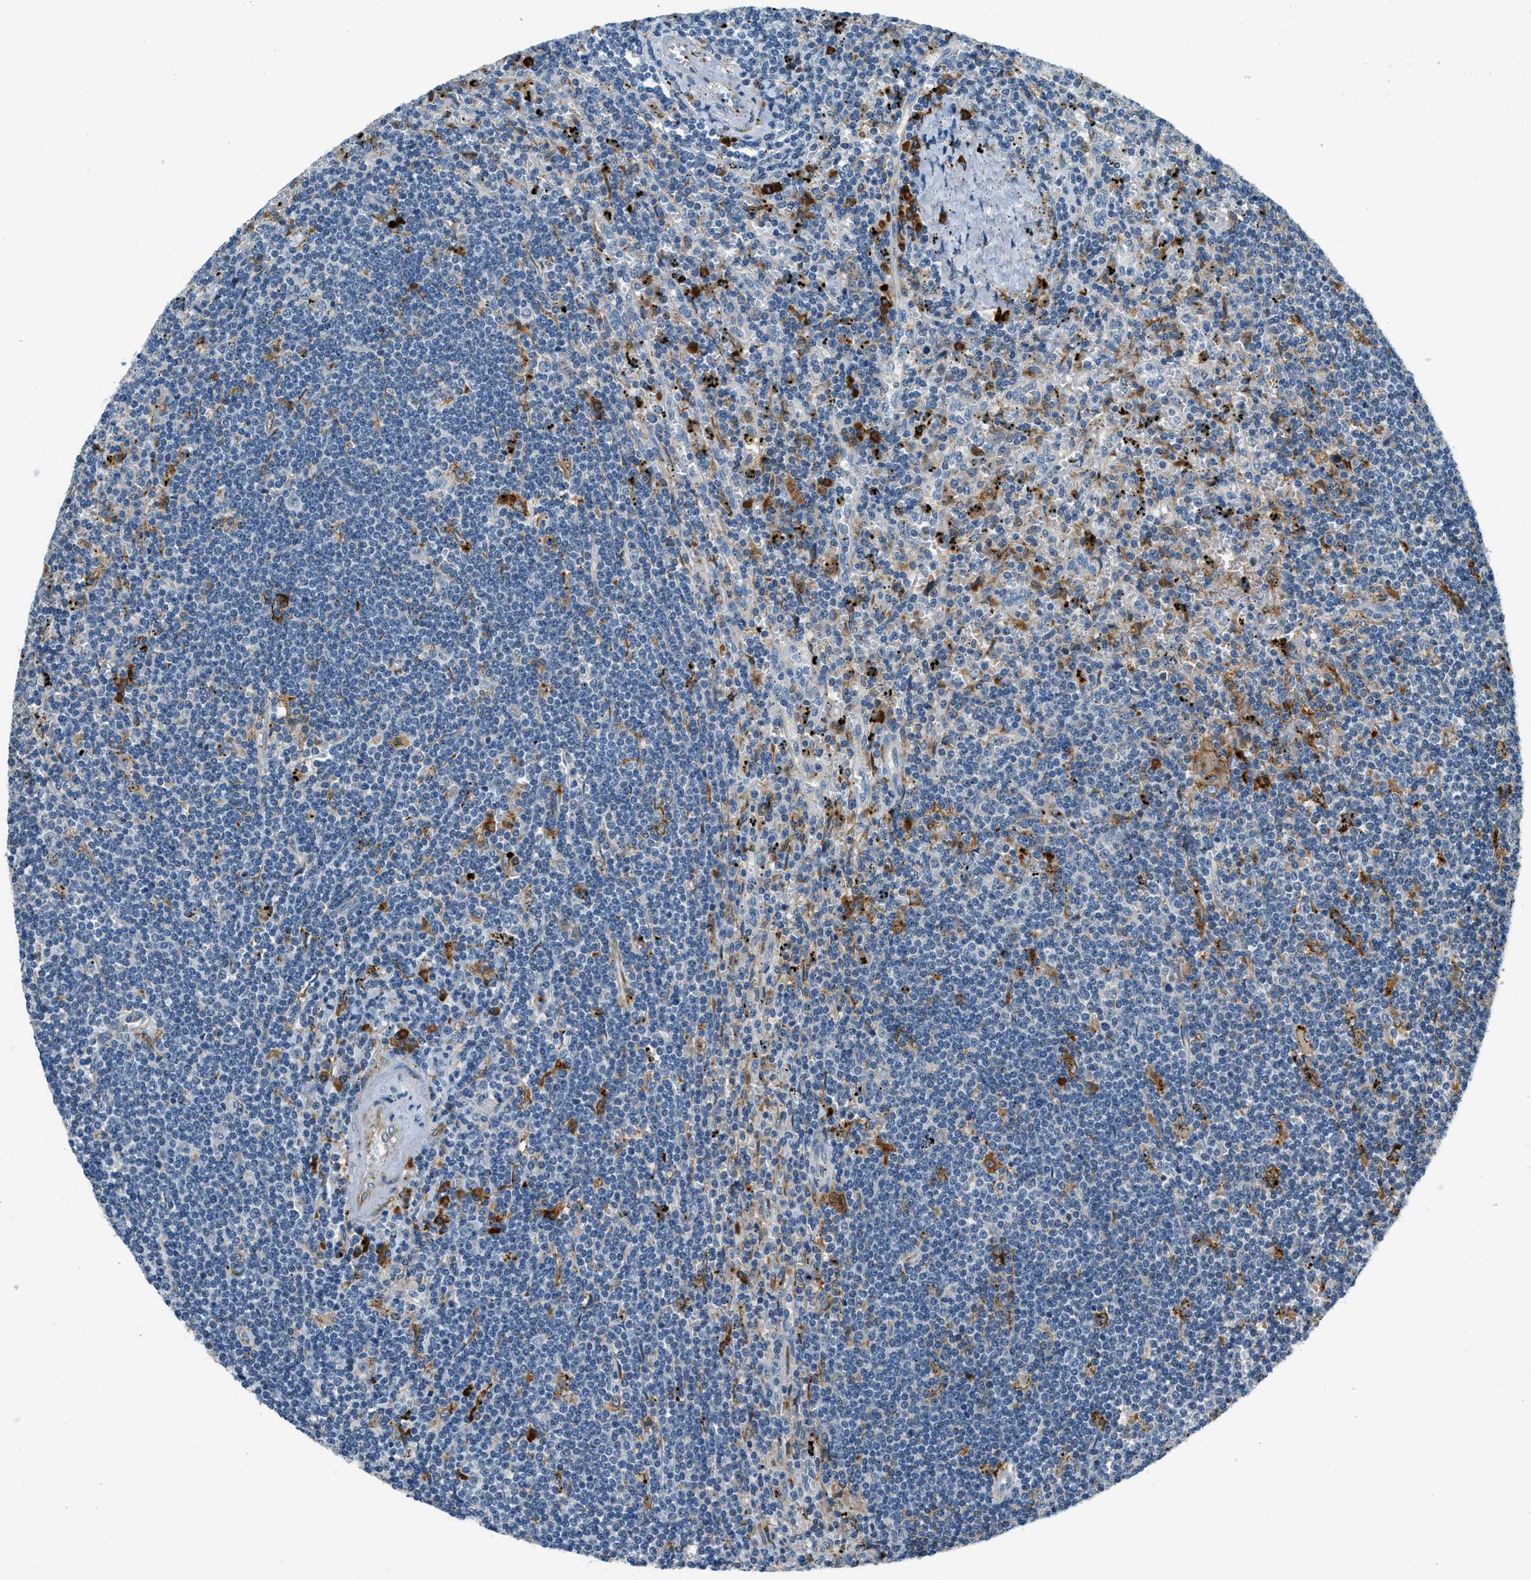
{"staining": {"intensity": "negative", "quantity": "none", "location": "none"}, "tissue": "lymphoma", "cell_type": "Tumor cells", "image_type": "cancer", "snomed": [{"axis": "morphology", "description": "Malignant lymphoma, non-Hodgkin's type, Low grade"}, {"axis": "topography", "description": "Spleen"}], "caption": "This is a photomicrograph of IHC staining of lymphoma, which shows no expression in tumor cells.", "gene": "HERC2", "patient": {"sex": "male", "age": 76}}